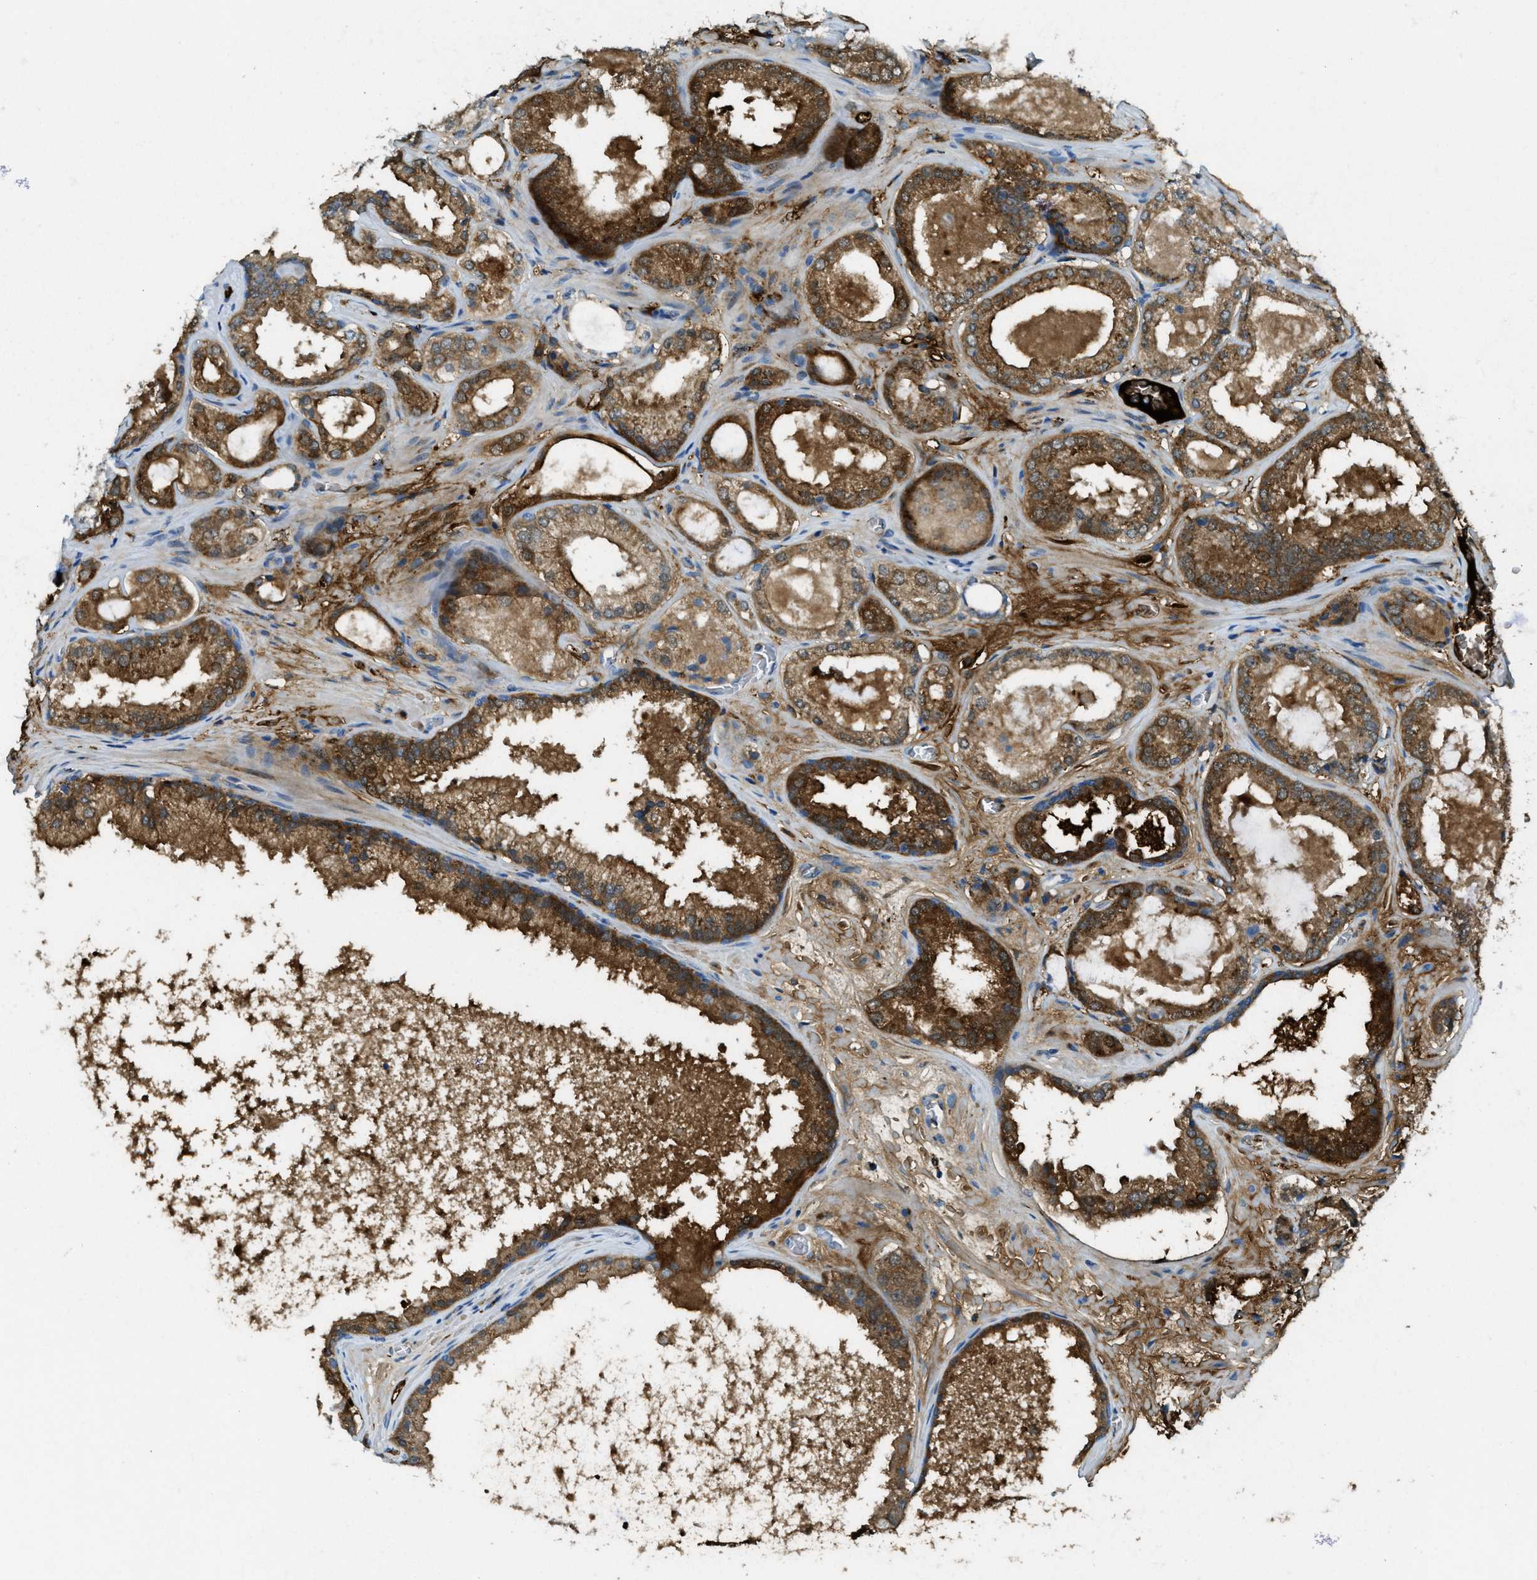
{"staining": {"intensity": "strong", "quantity": ">75%", "location": "cytoplasmic/membranous"}, "tissue": "prostate cancer", "cell_type": "Tumor cells", "image_type": "cancer", "snomed": [{"axis": "morphology", "description": "Adenocarcinoma, High grade"}, {"axis": "topography", "description": "Prostate"}], "caption": "Human prostate cancer stained for a protein (brown) reveals strong cytoplasmic/membranous positive expression in approximately >75% of tumor cells.", "gene": "TRIM59", "patient": {"sex": "male", "age": 65}}